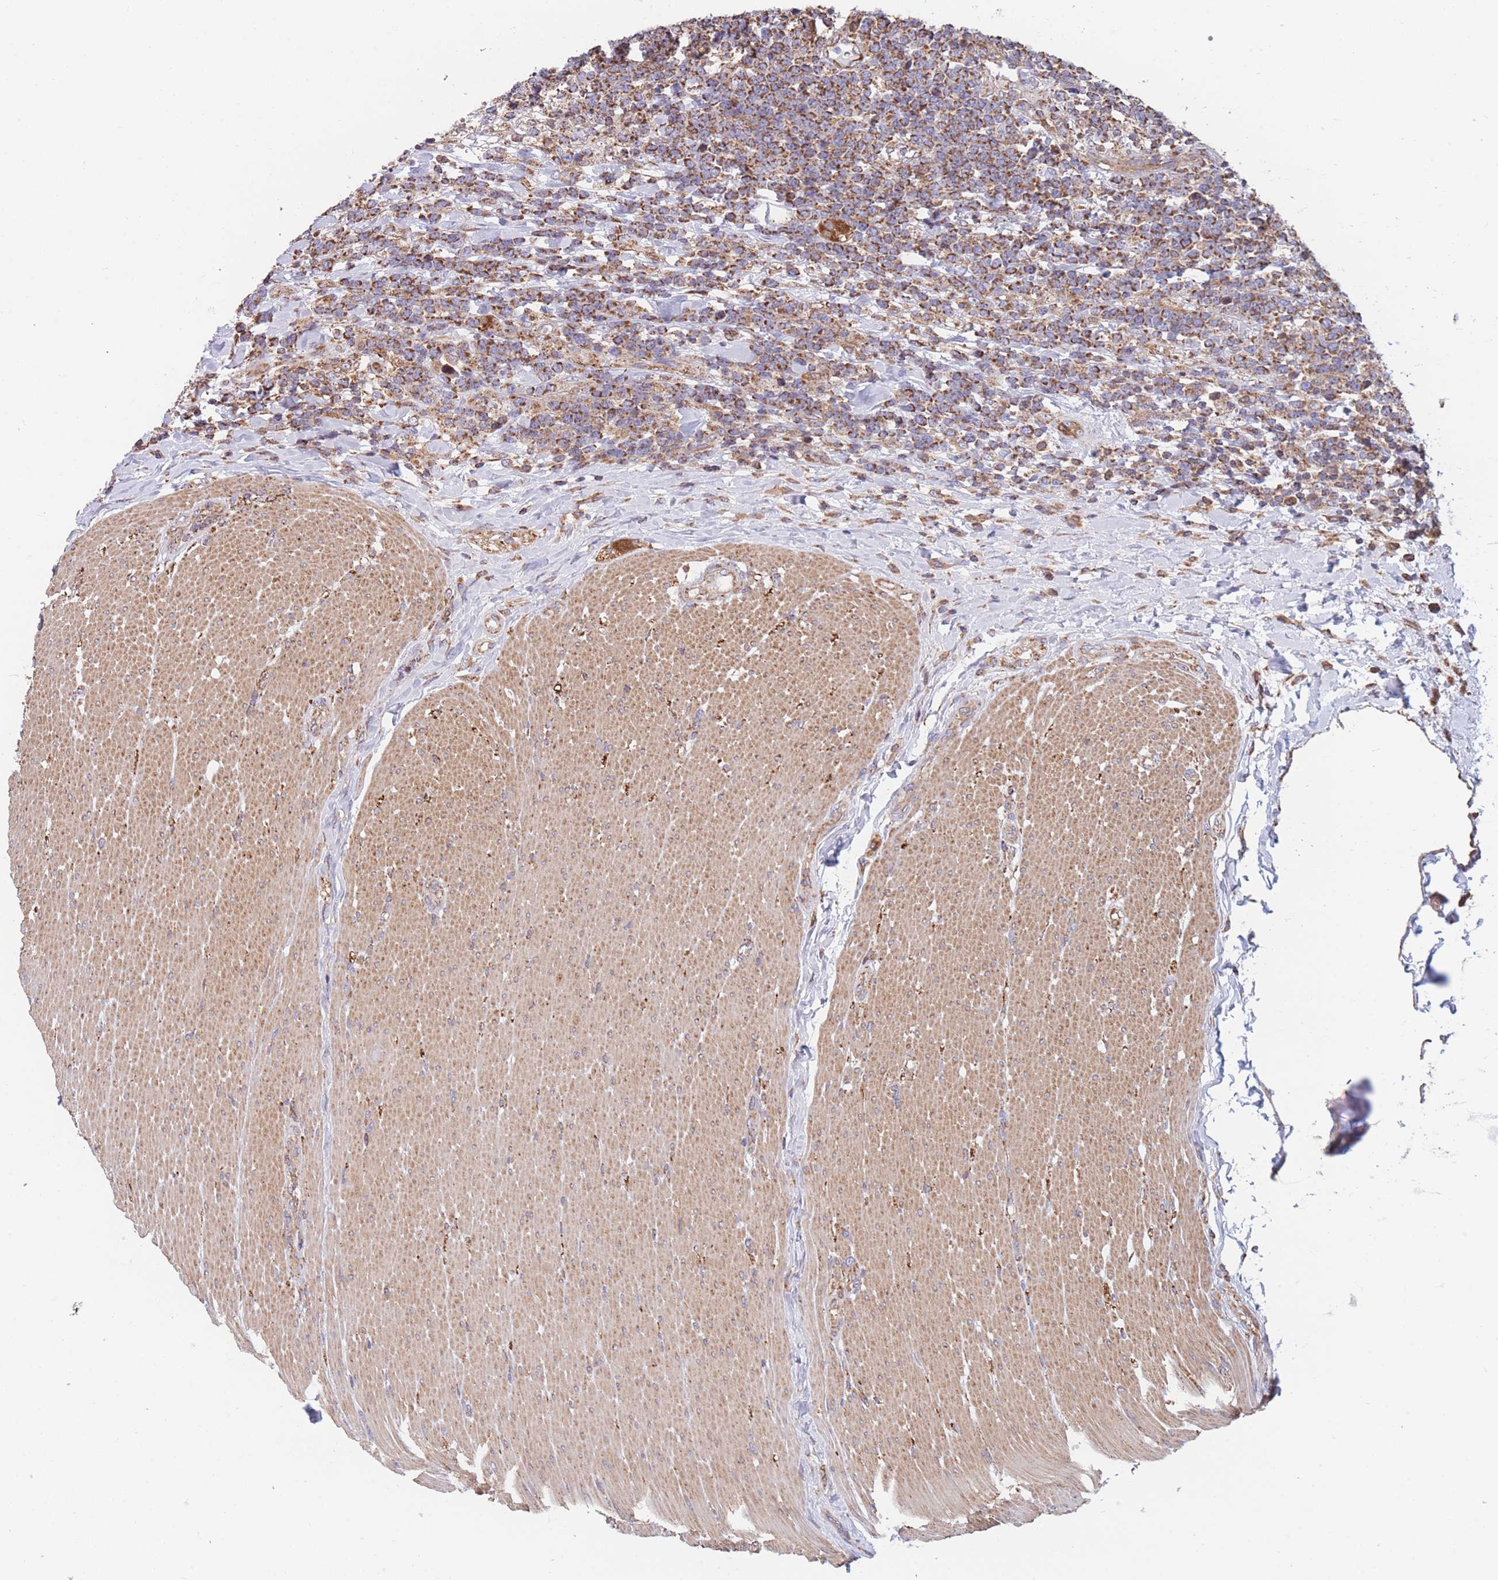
{"staining": {"intensity": "moderate", "quantity": ">75%", "location": "cytoplasmic/membranous"}, "tissue": "lymphoma", "cell_type": "Tumor cells", "image_type": "cancer", "snomed": [{"axis": "morphology", "description": "Malignant lymphoma, non-Hodgkin's type, High grade"}, {"axis": "topography", "description": "Small intestine"}], "caption": "A micrograph showing moderate cytoplasmic/membranous expression in approximately >75% of tumor cells in high-grade malignant lymphoma, non-Hodgkin's type, as visualized by brown immunohistochemical staining.", "gene": "FKBP8", "patient": {"sex": "male", "age": 8}}